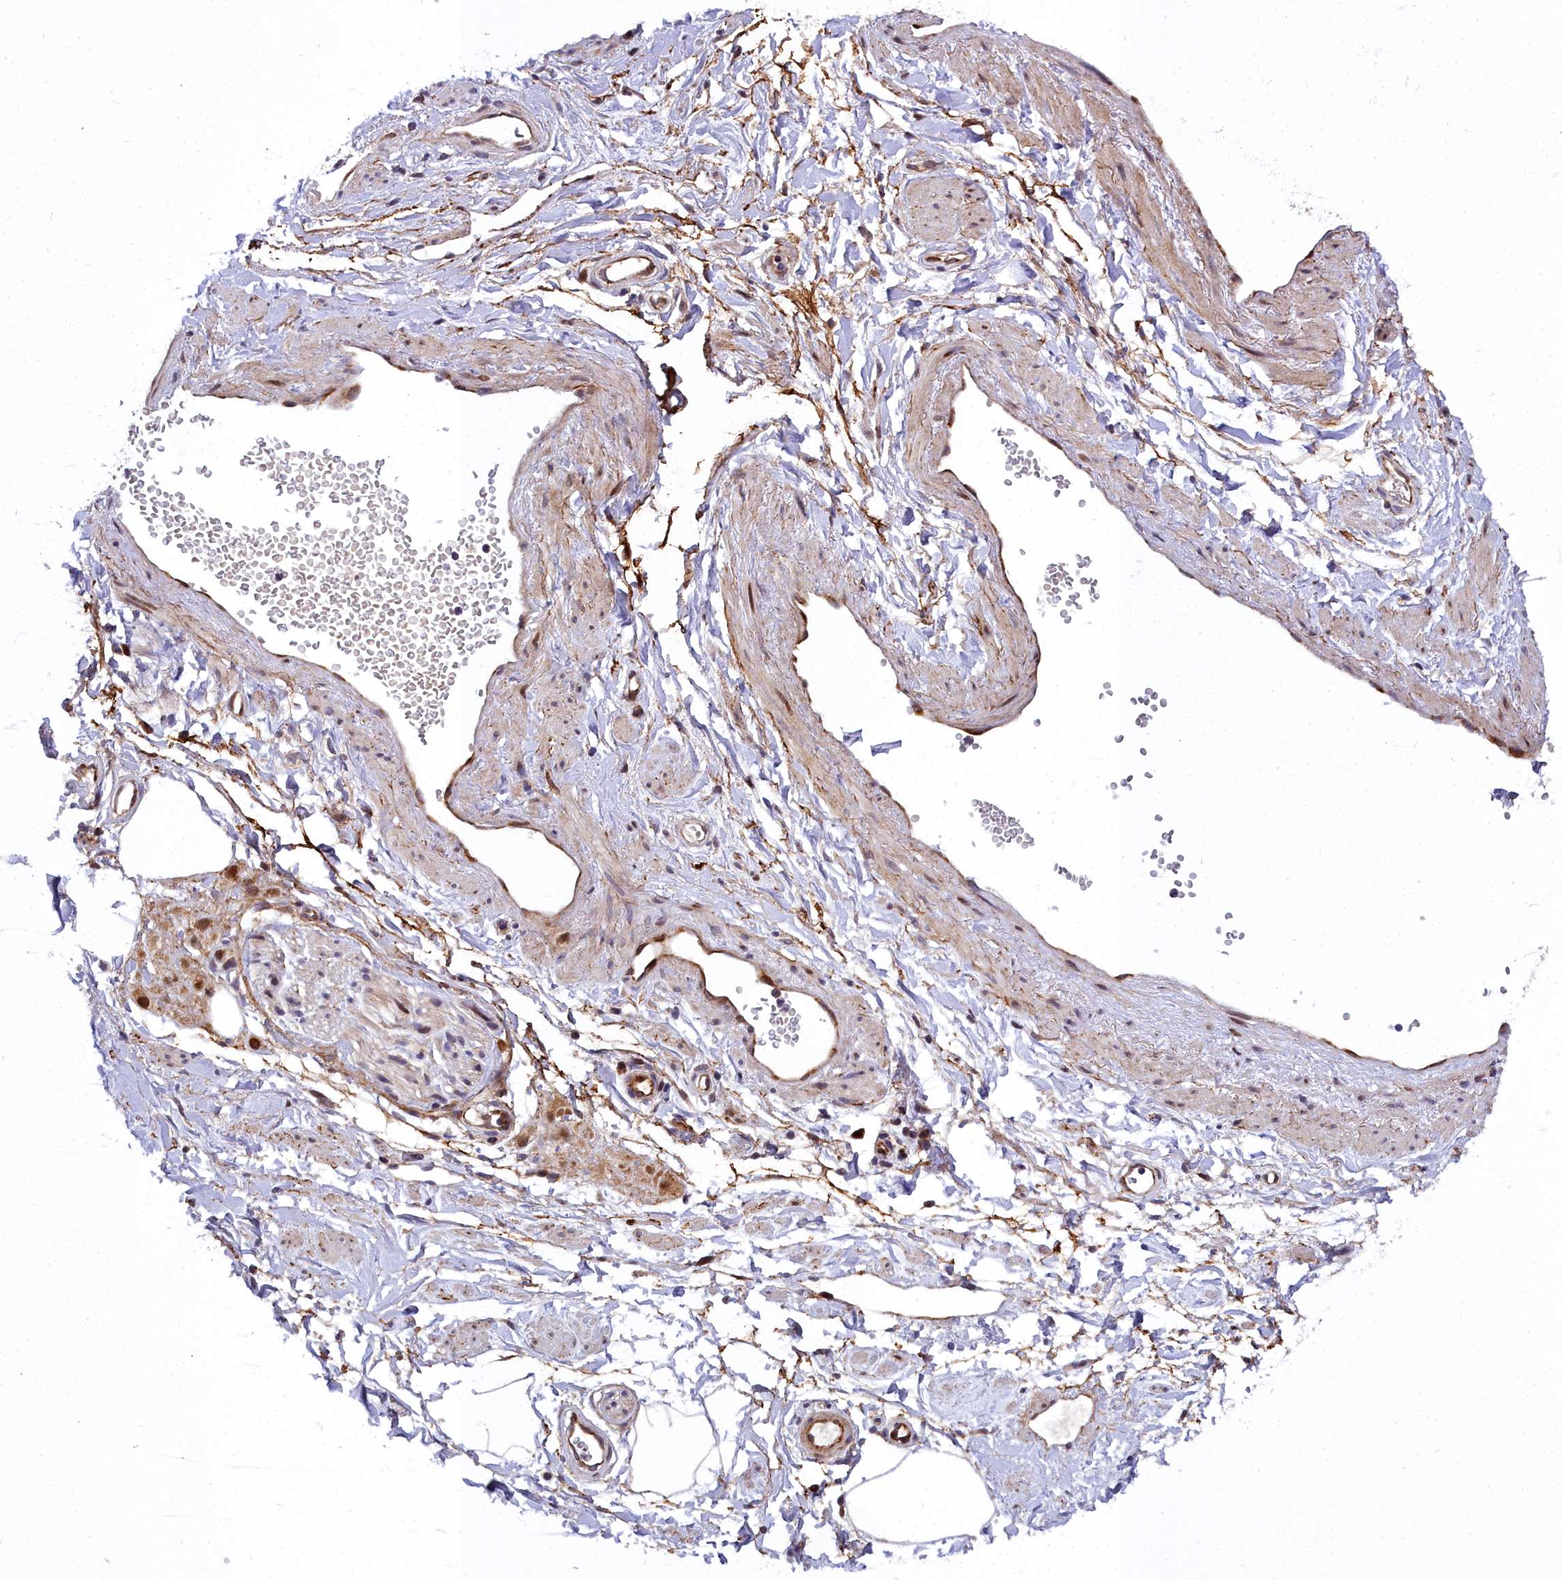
{"staining": {"intensity": "moderate", "quantity": "25%-75%", "location": "cytoplasmic/membranous,nuclear"}, "tissue": "adipose tissue", "cell_type": "Adipocytes", "image_type": "normal", "snomed": [{"axis": "morphology", "description": "Normal tissue, NOS"}, {"axis": "topography", "description": "Soft tissue"}, {"axis": "topography", "description": "Adipose tissue"}, {"axis": "topography", "description": "Vascular tissue"}, {"axis": "topography", "description": "Peripheral nerve tissue"}], "caption": "The histopathology image exhibits staining of unremarkable adipose tissue, revealing moderate cytoplasmic/membranous,nuclear protein staining (brown color) within adipocytes.", "gene": "MRPS11", "patient": {"sex": "male", "age": 74}}